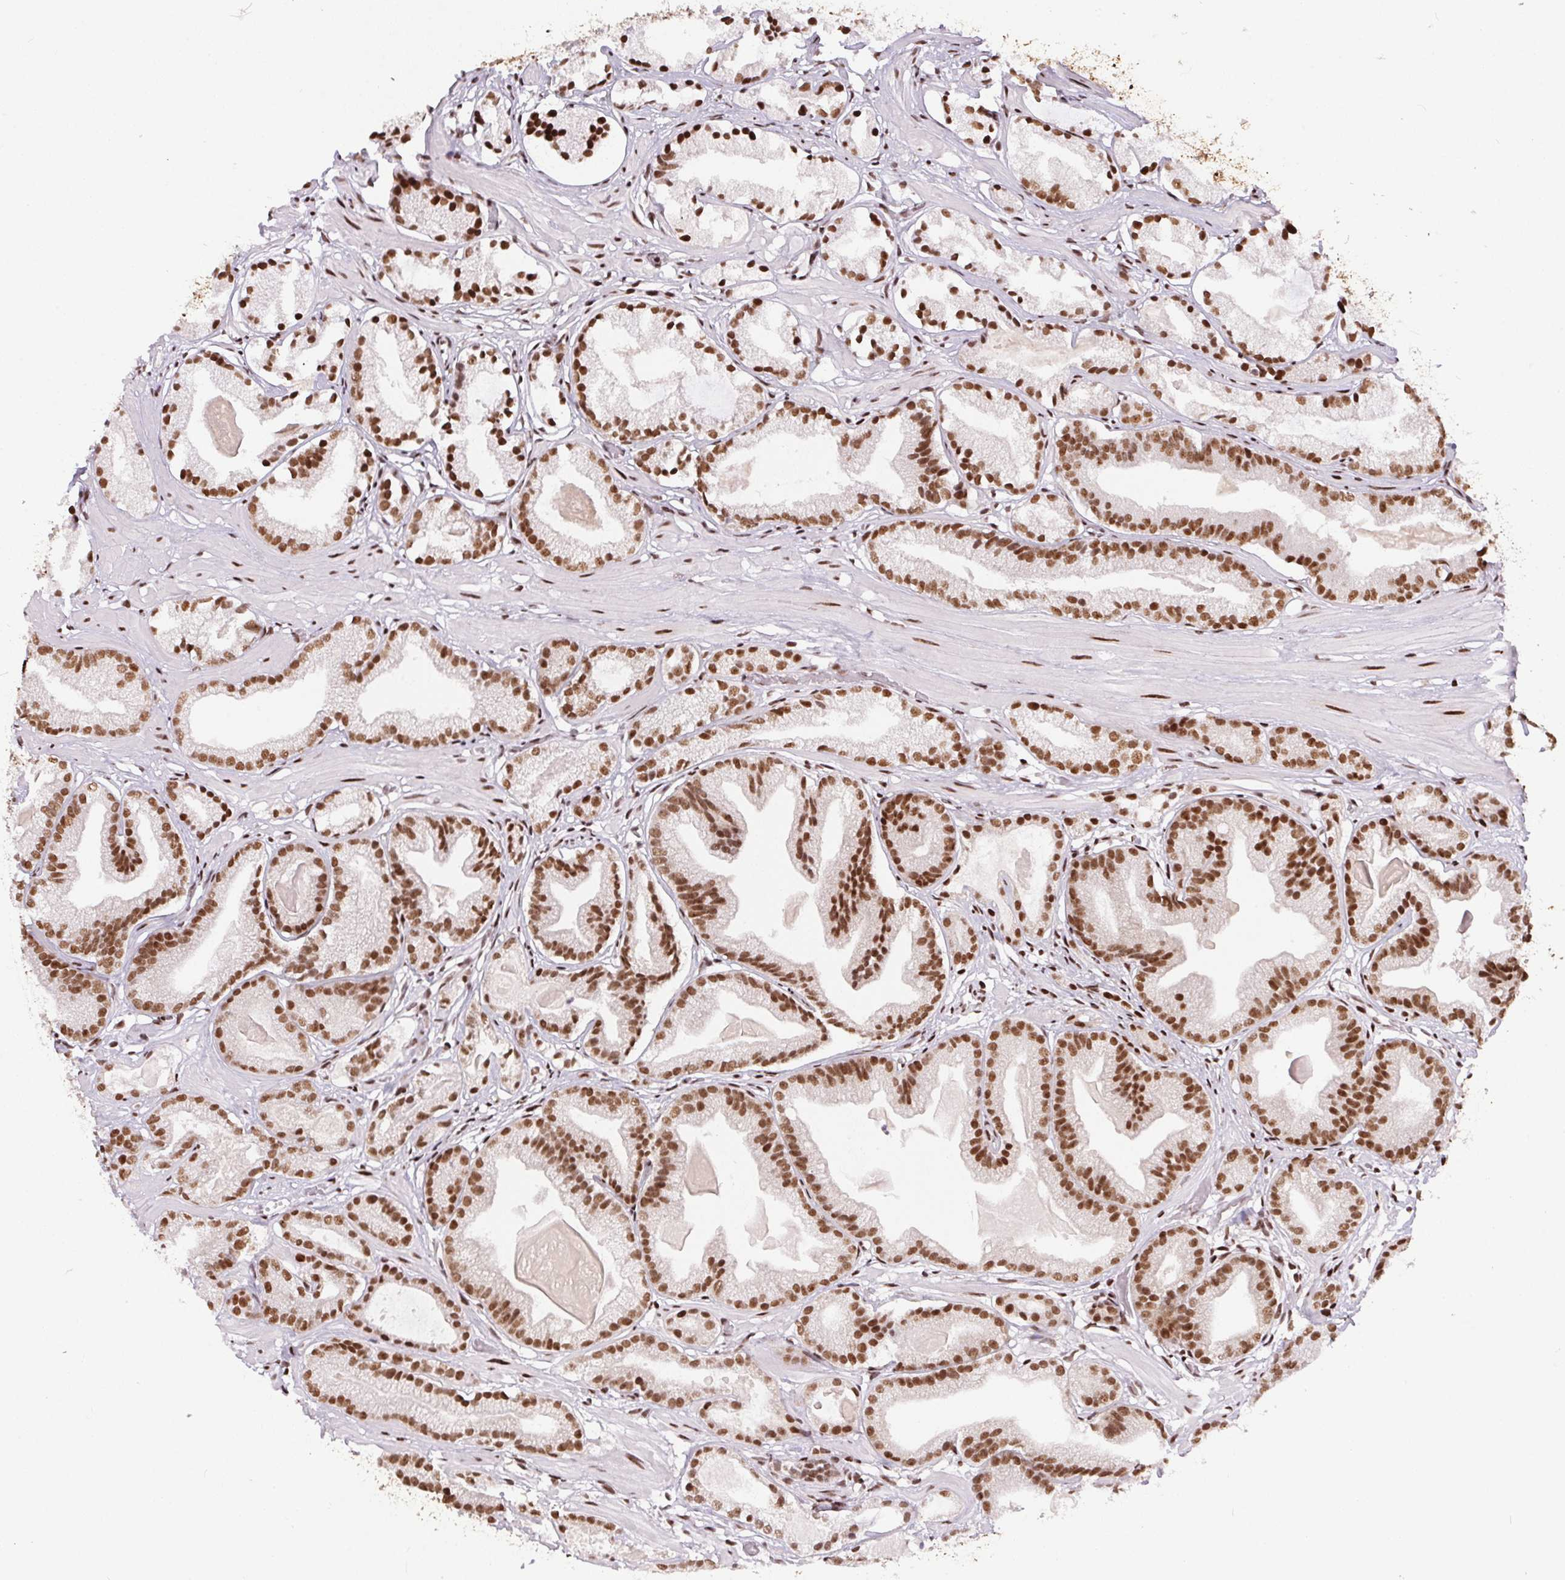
{"staining": {"intensity": "moderate", "quantity": ">75%", "location": "nuclear"}, "tissue": "prostate cancer", "cell_type": "Tumor cells", "image_type": "cancer", "snomed": [{"axis": "morphology", "description": "Adenocarcinoma, Low grade"}, {"axis": "topography", "description": "Prostate"}], "caption": "Tumor cells show medium levels of moderate nuclear staining in approximately >75% of cells in prostate cancer (low-grade adenocarcinoma).", "gene": "PAGE3", "patient": {"sex": "male", "age": 57}}